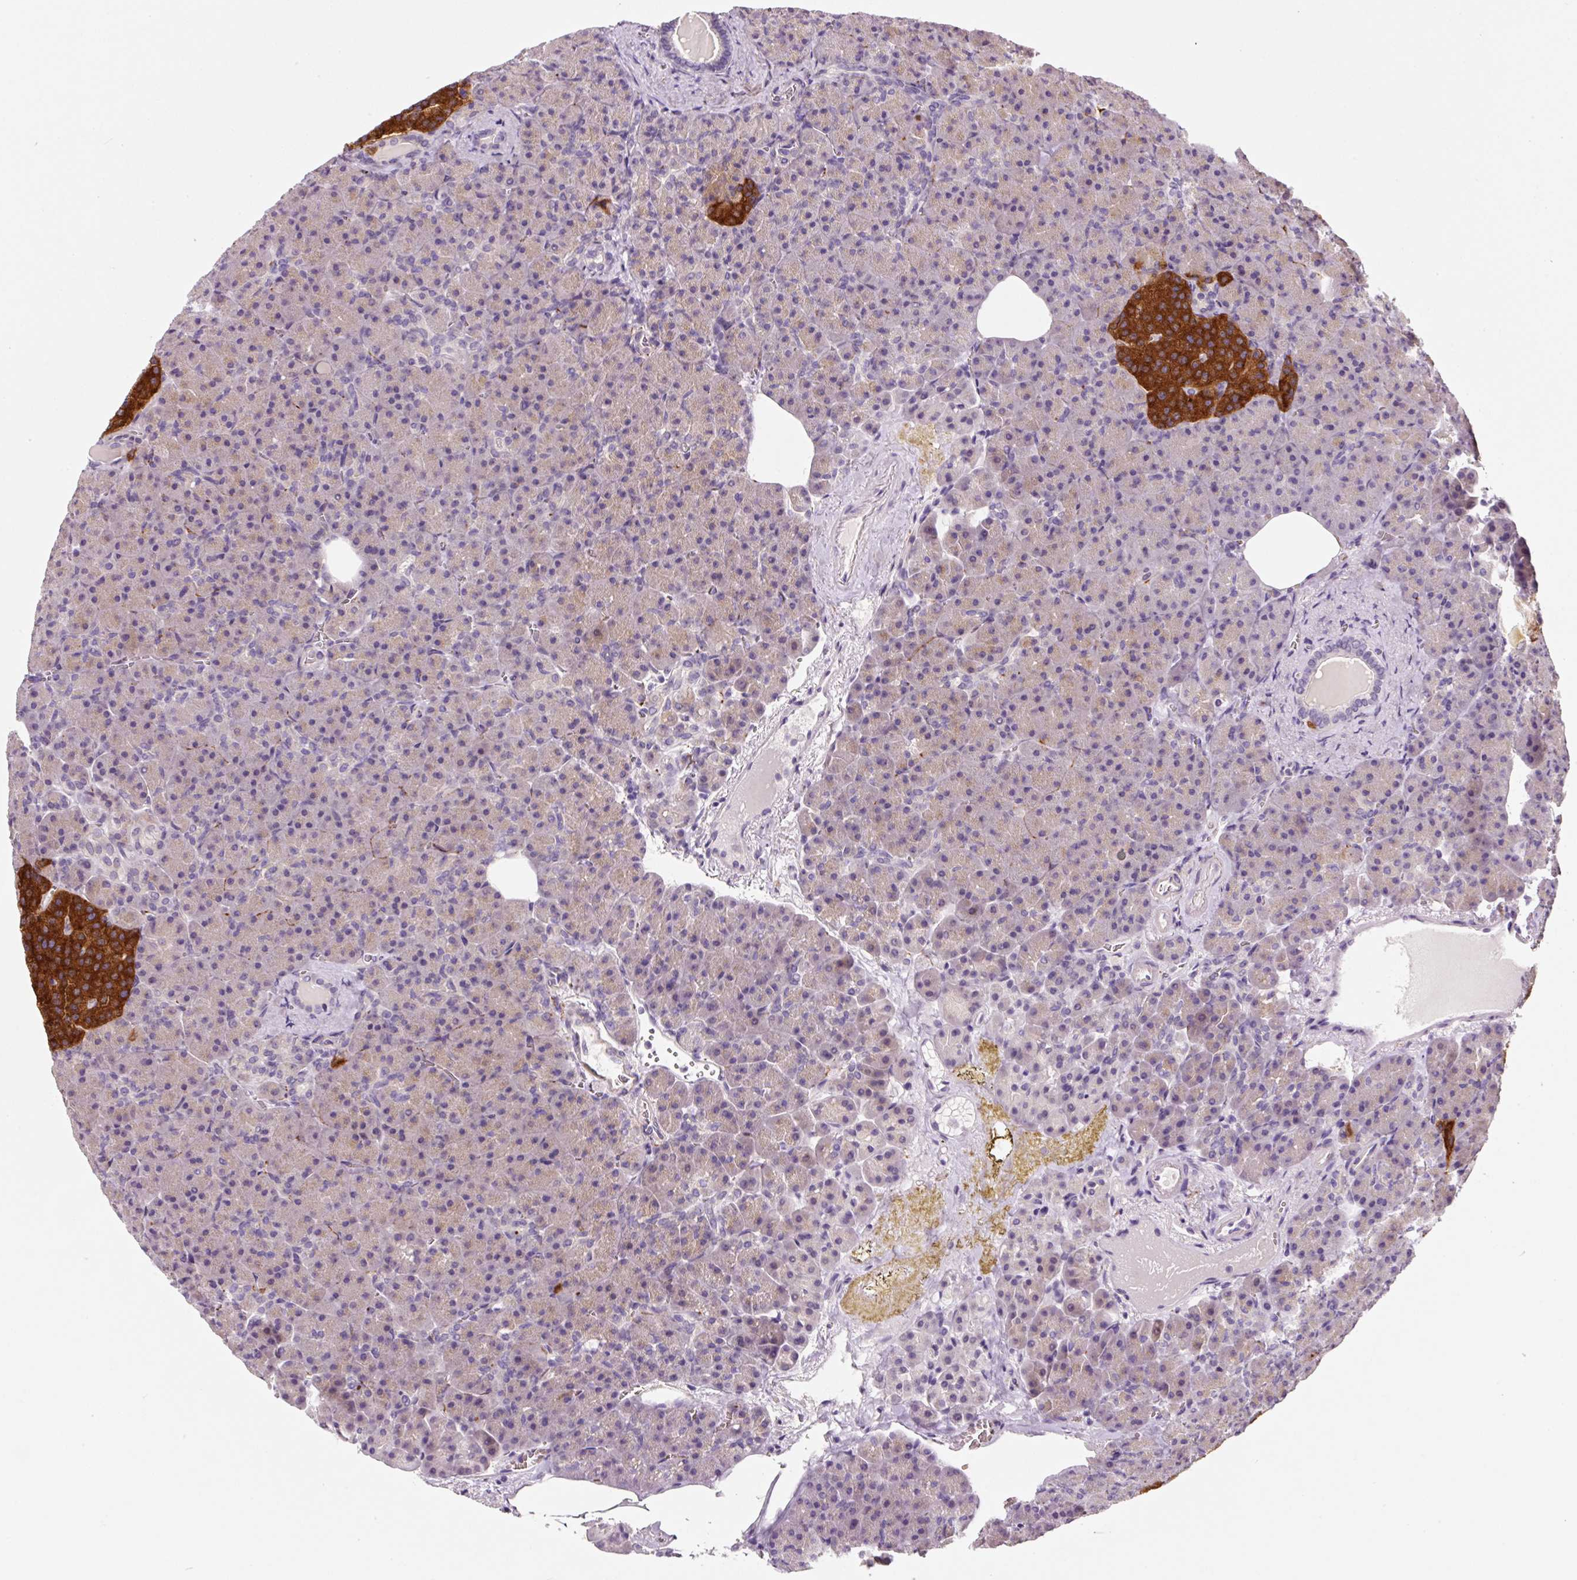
{"staining": {"intensity": "weak", "quantity": "<25%", "location": "cytoplasmic/membranous"}, "tissue": "pancreas", "cell_type": "Exocrine glandular cells", "image_type": "normal", "snomed": [{"axis": "morphology", "description": "Normal tissue, NOS"}, {"axis": "topography", "description": "Pancreas"}], "caption": "This is an immunohistochemistry (IHC) image of normal pancreas. There is no staining in exocrine glandular cells.", "gene": "SYP", "patient": {"sex": "female", "age": 74}}